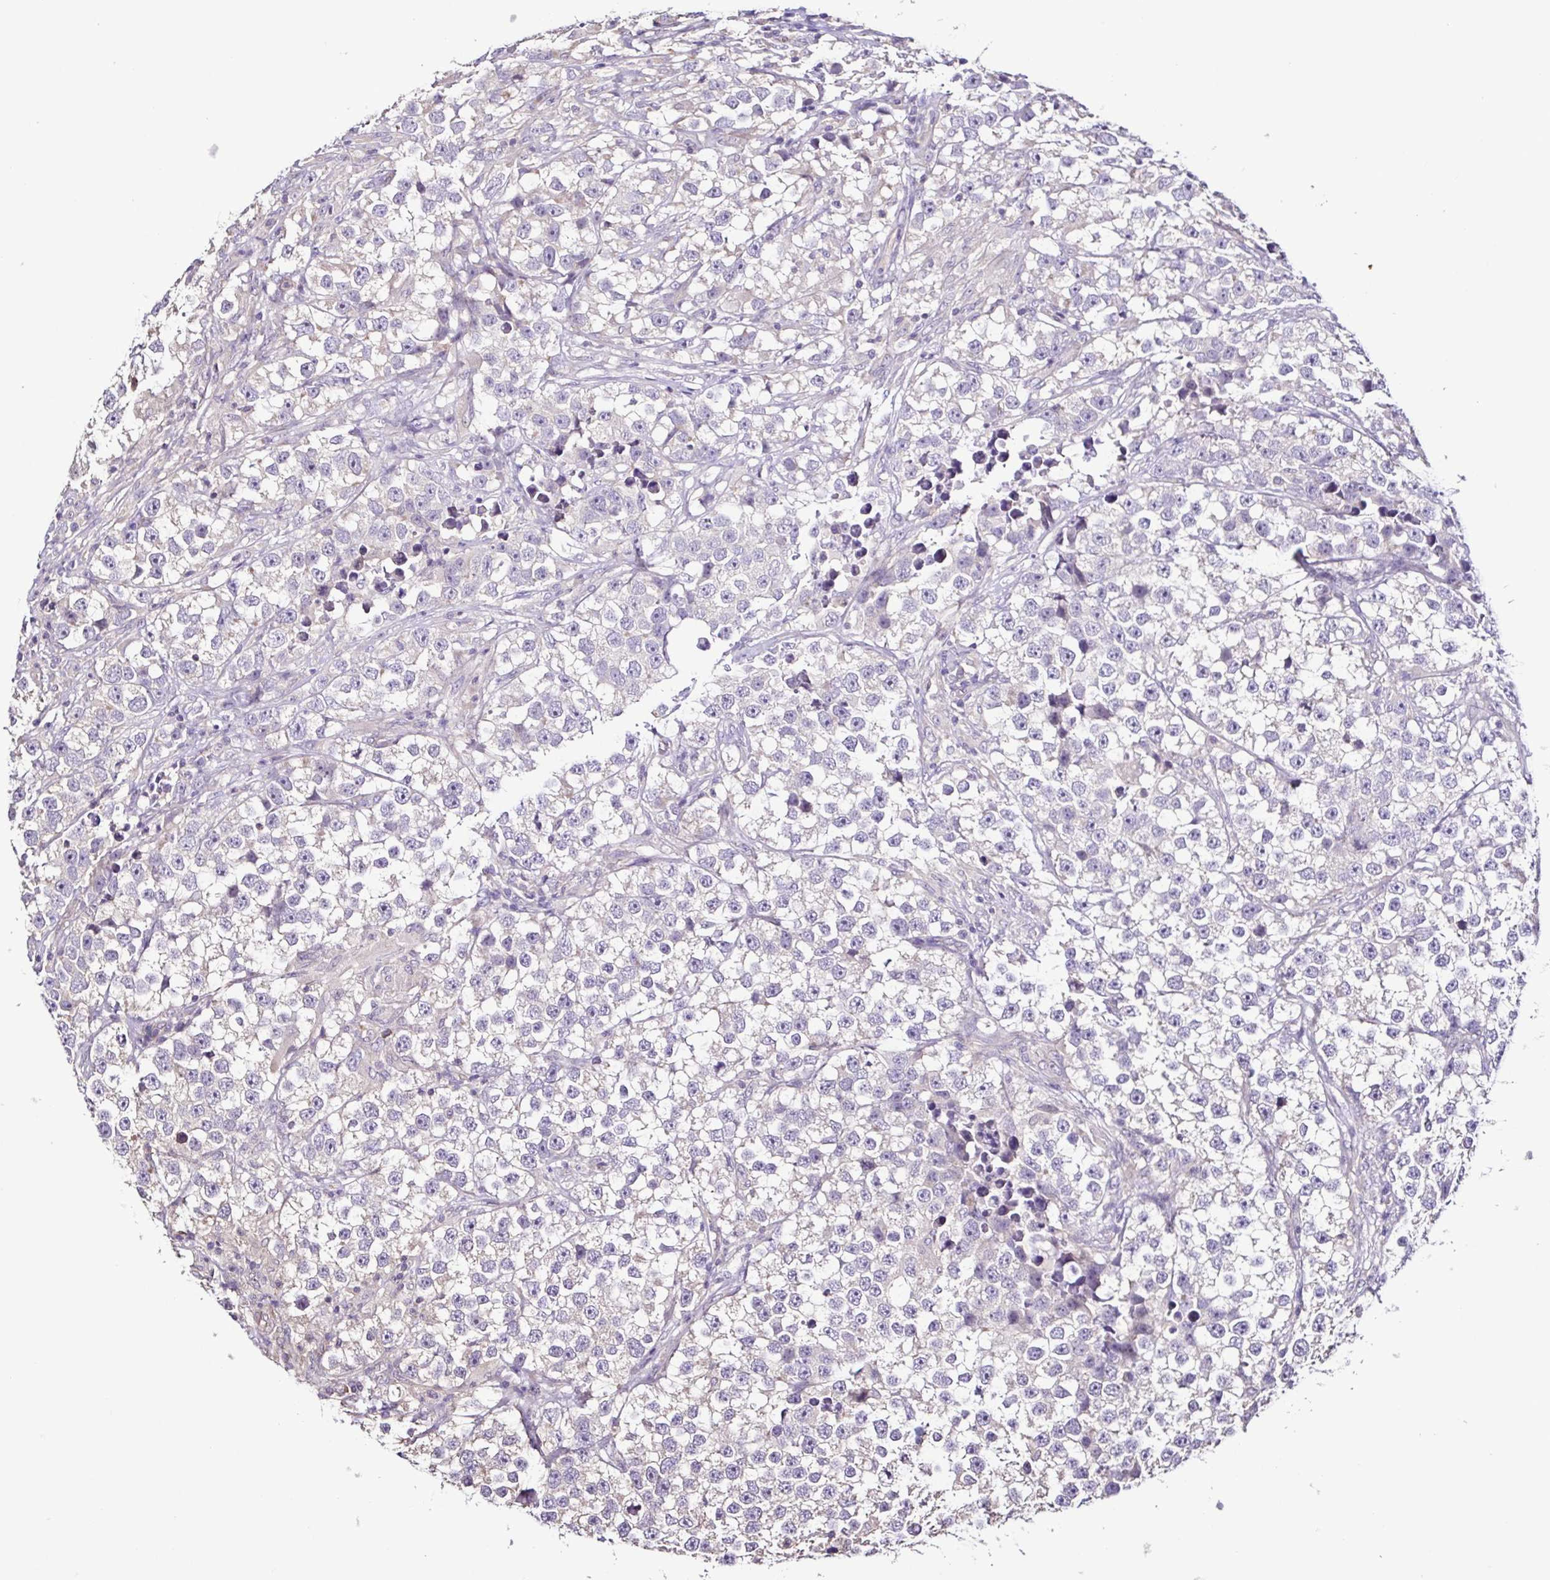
{"staining": {"intensity": "negative", "quantity": "none", "location": "none"}, "tissue": "testis cancer", "cell_type": "Tumor cells", "image_type": "cancer", "snomed": [{"axis": "morphology", "description": "Seminoma, NOS"}, {"axis": "topography", "description": "Testis"}], "caption": "Photomicrograph shows no significant protein expression in tumor cells of seminoma (testis).", "gene": "LMOD2", "patient": {"sex": "male", "age": 46}}